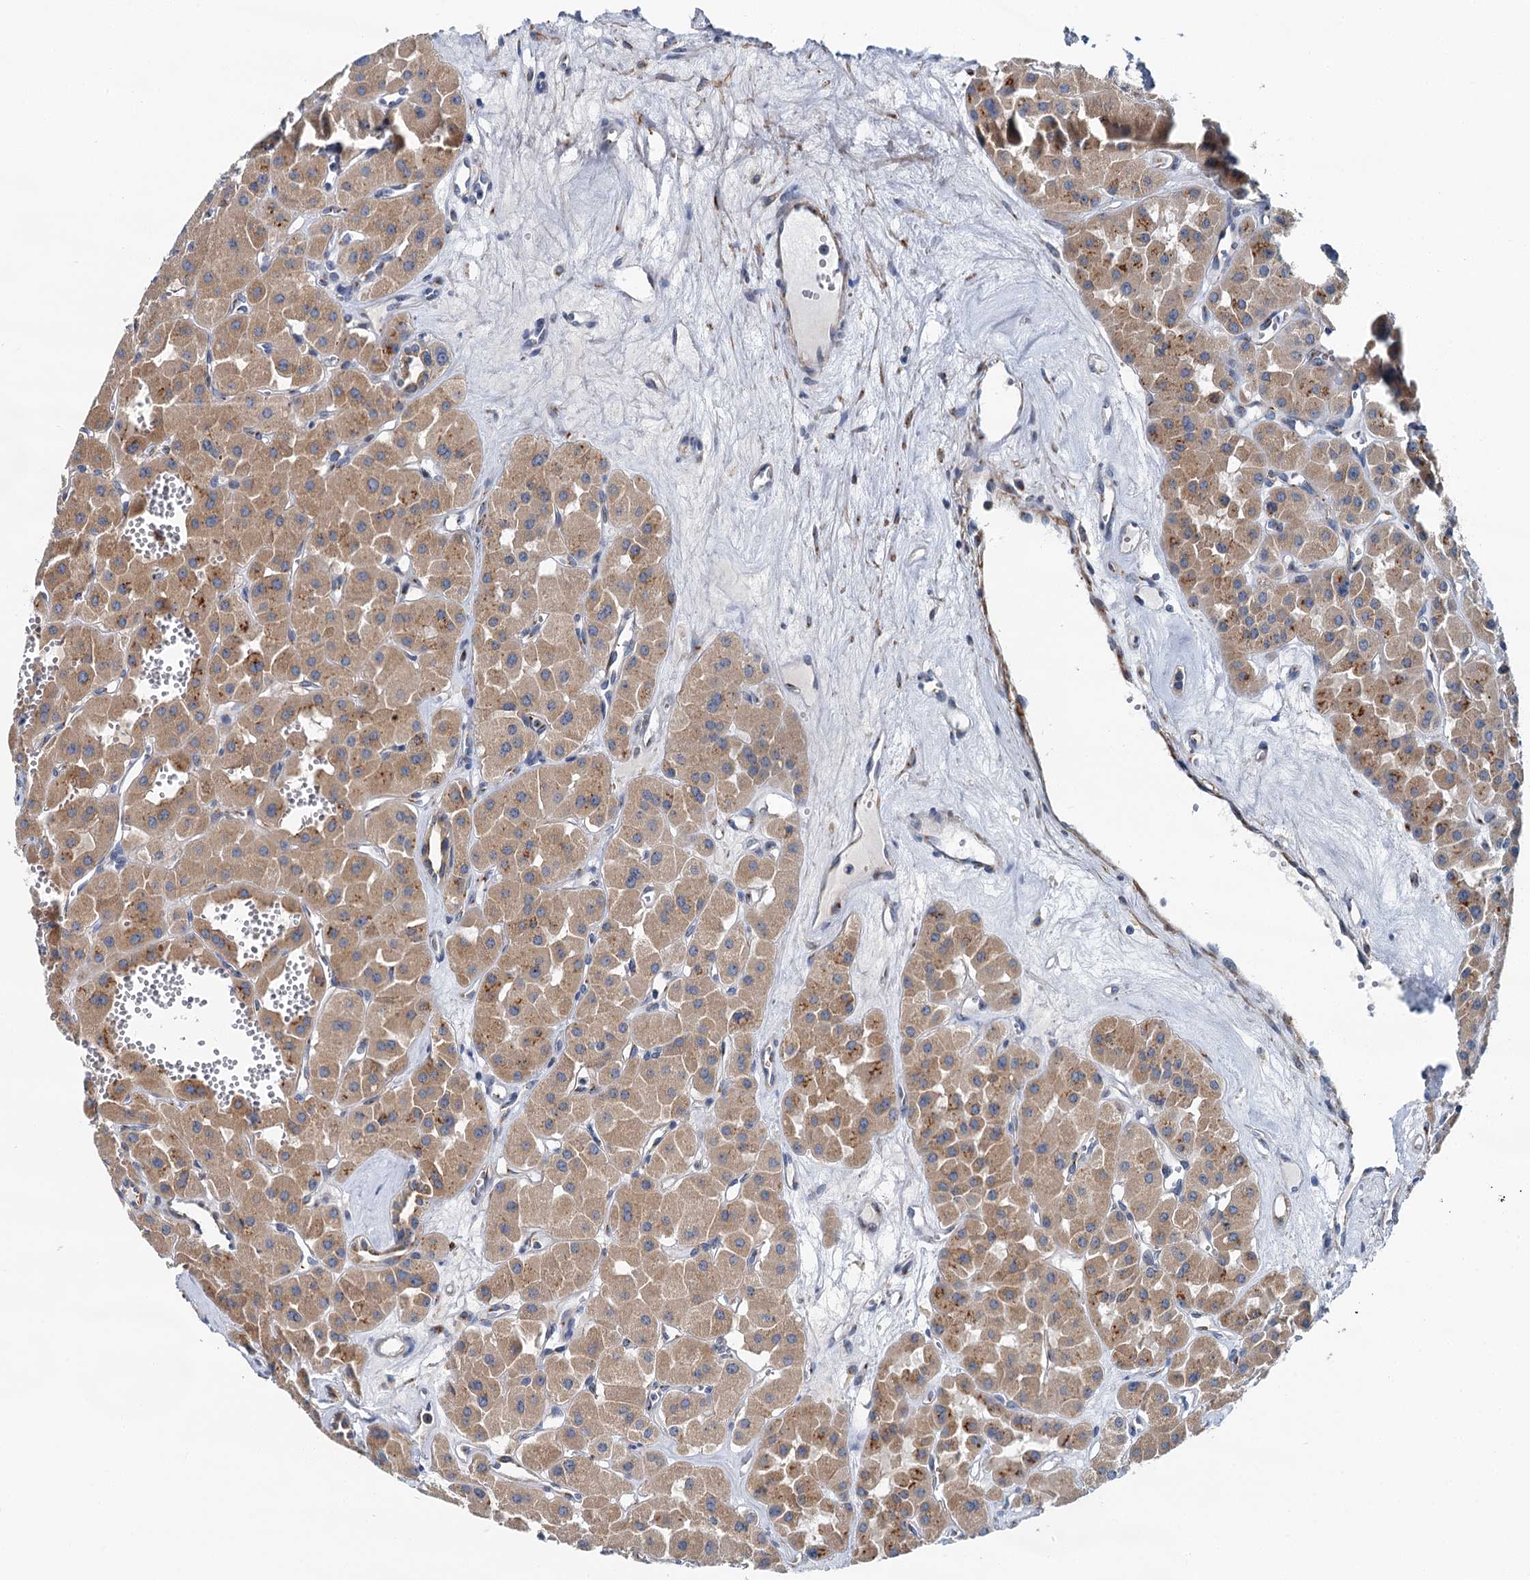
{"staining": {"intensity": "moderate", "quantity": ">75%", "location": "cytoplasmic/membranous"}, "tissue": "renal cancer", "cell_type": "Tumor cells", "image_type": "cancer", "snomed": [{"axis": "morphology", "description": "Carcinoma, NOS"}, {"axis": "topography", "description": "Kidney"}], "caption": "Immunohistochemical staining of renal cancer (carcinoma) demonstrates moderate cytoplasmic/membranous protein expression in about >75% of tumor cells. (IHC, brightfield microscopy, high magnification).", "gene": "BET1L", "patient": {"sex": "female", "age": 75}}